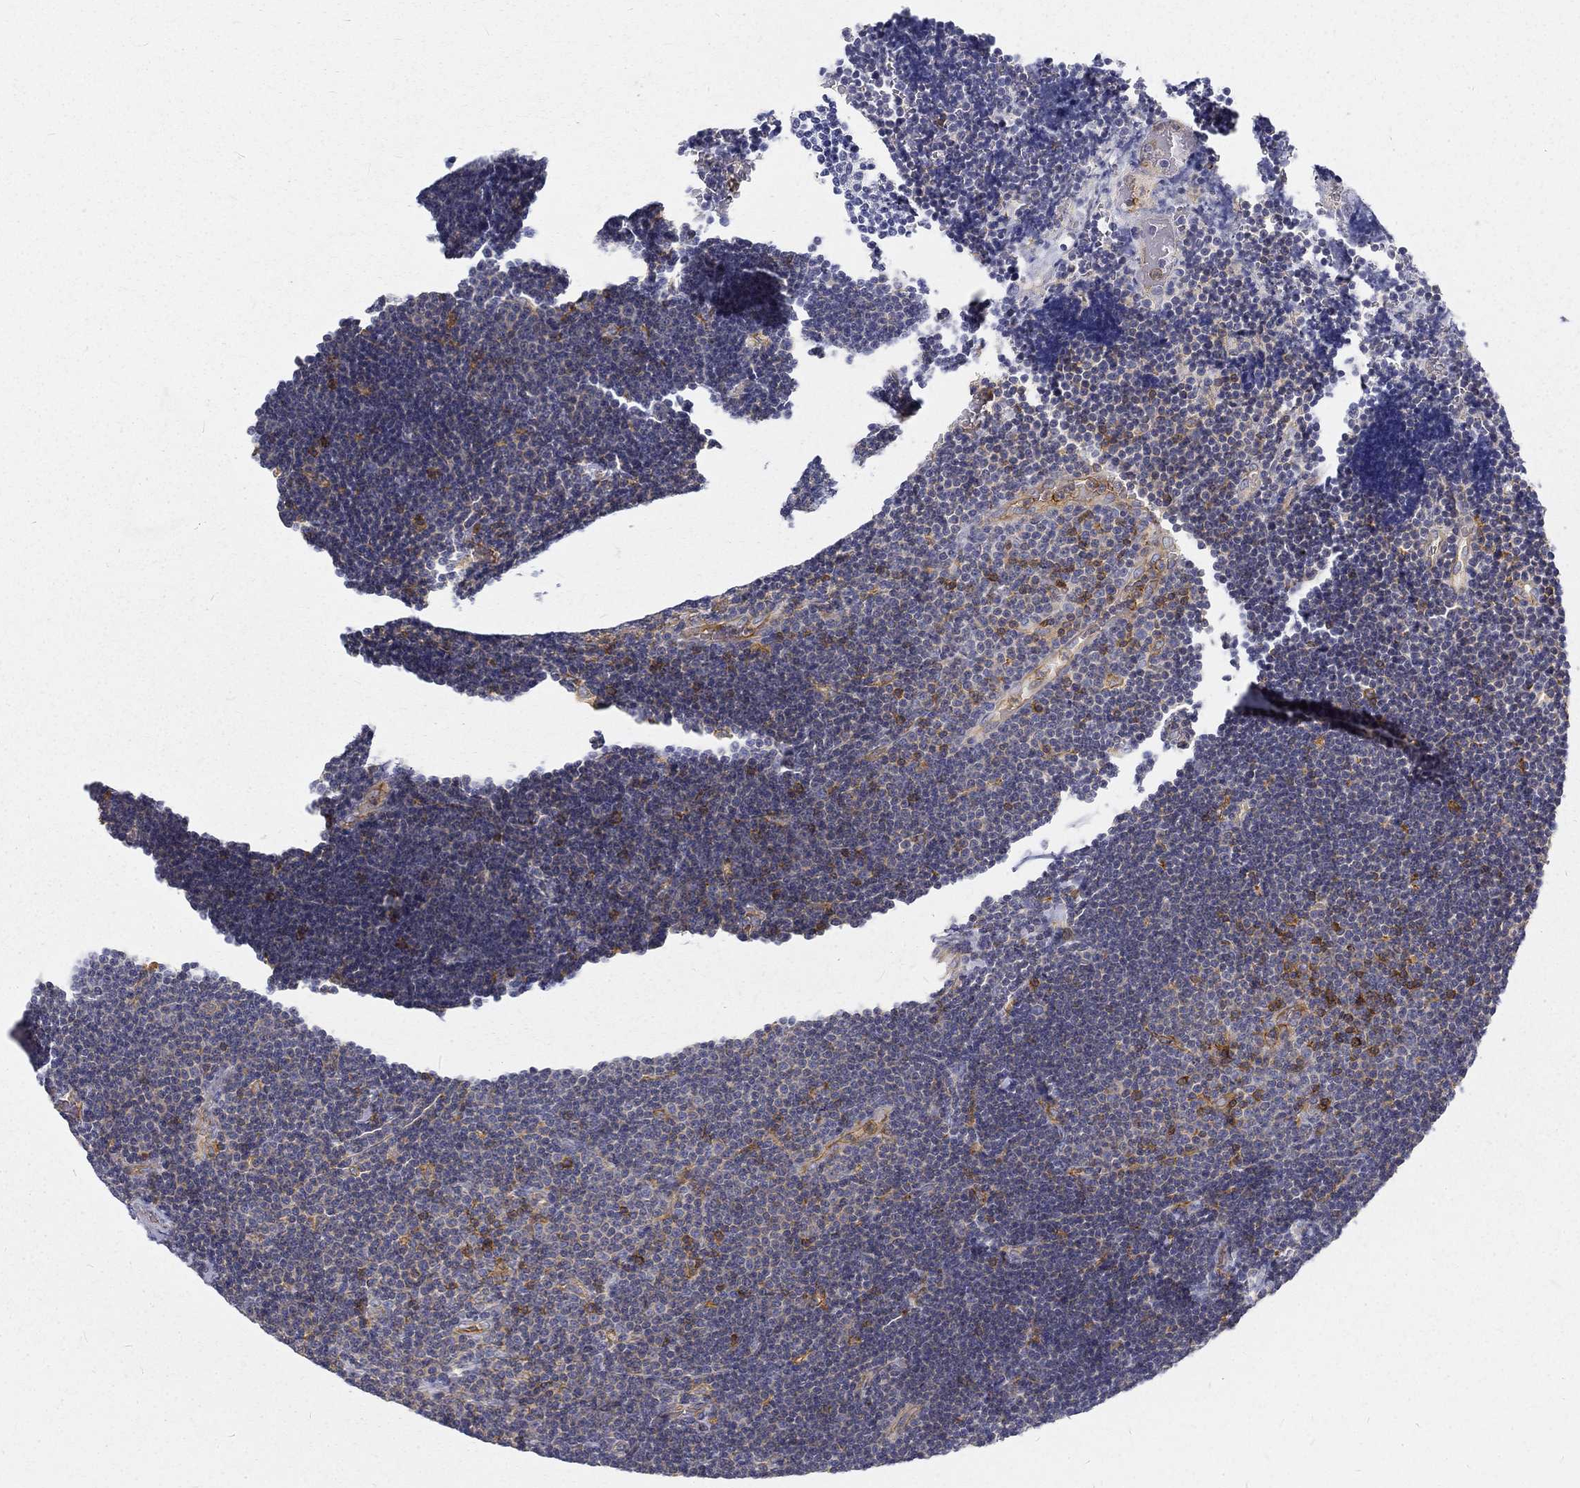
{"staining": {"intensity": "strong", "quantity": "<25%", "location": "cytoplasmic/membranous"}, "tissue": "lymphoma", "cell_type": "Tumor cells", "image_type": "cancer", "snomed": [{"axis": "morphology", "description": "Malignant lymphoma, non-Hodgkin's type, Low grade"}, {"axis": "topography", "description": "Brain"}], "caption": "This is a histology image of immunohistochemistry staining of low-grade malignant lymphoma, non-Hodgkin's type, which shows strong positivity in the cytoplasmic/membranous of tumor cells.", "gene": "MTMR11", "patient": {"sex": "female", "age": 66}}